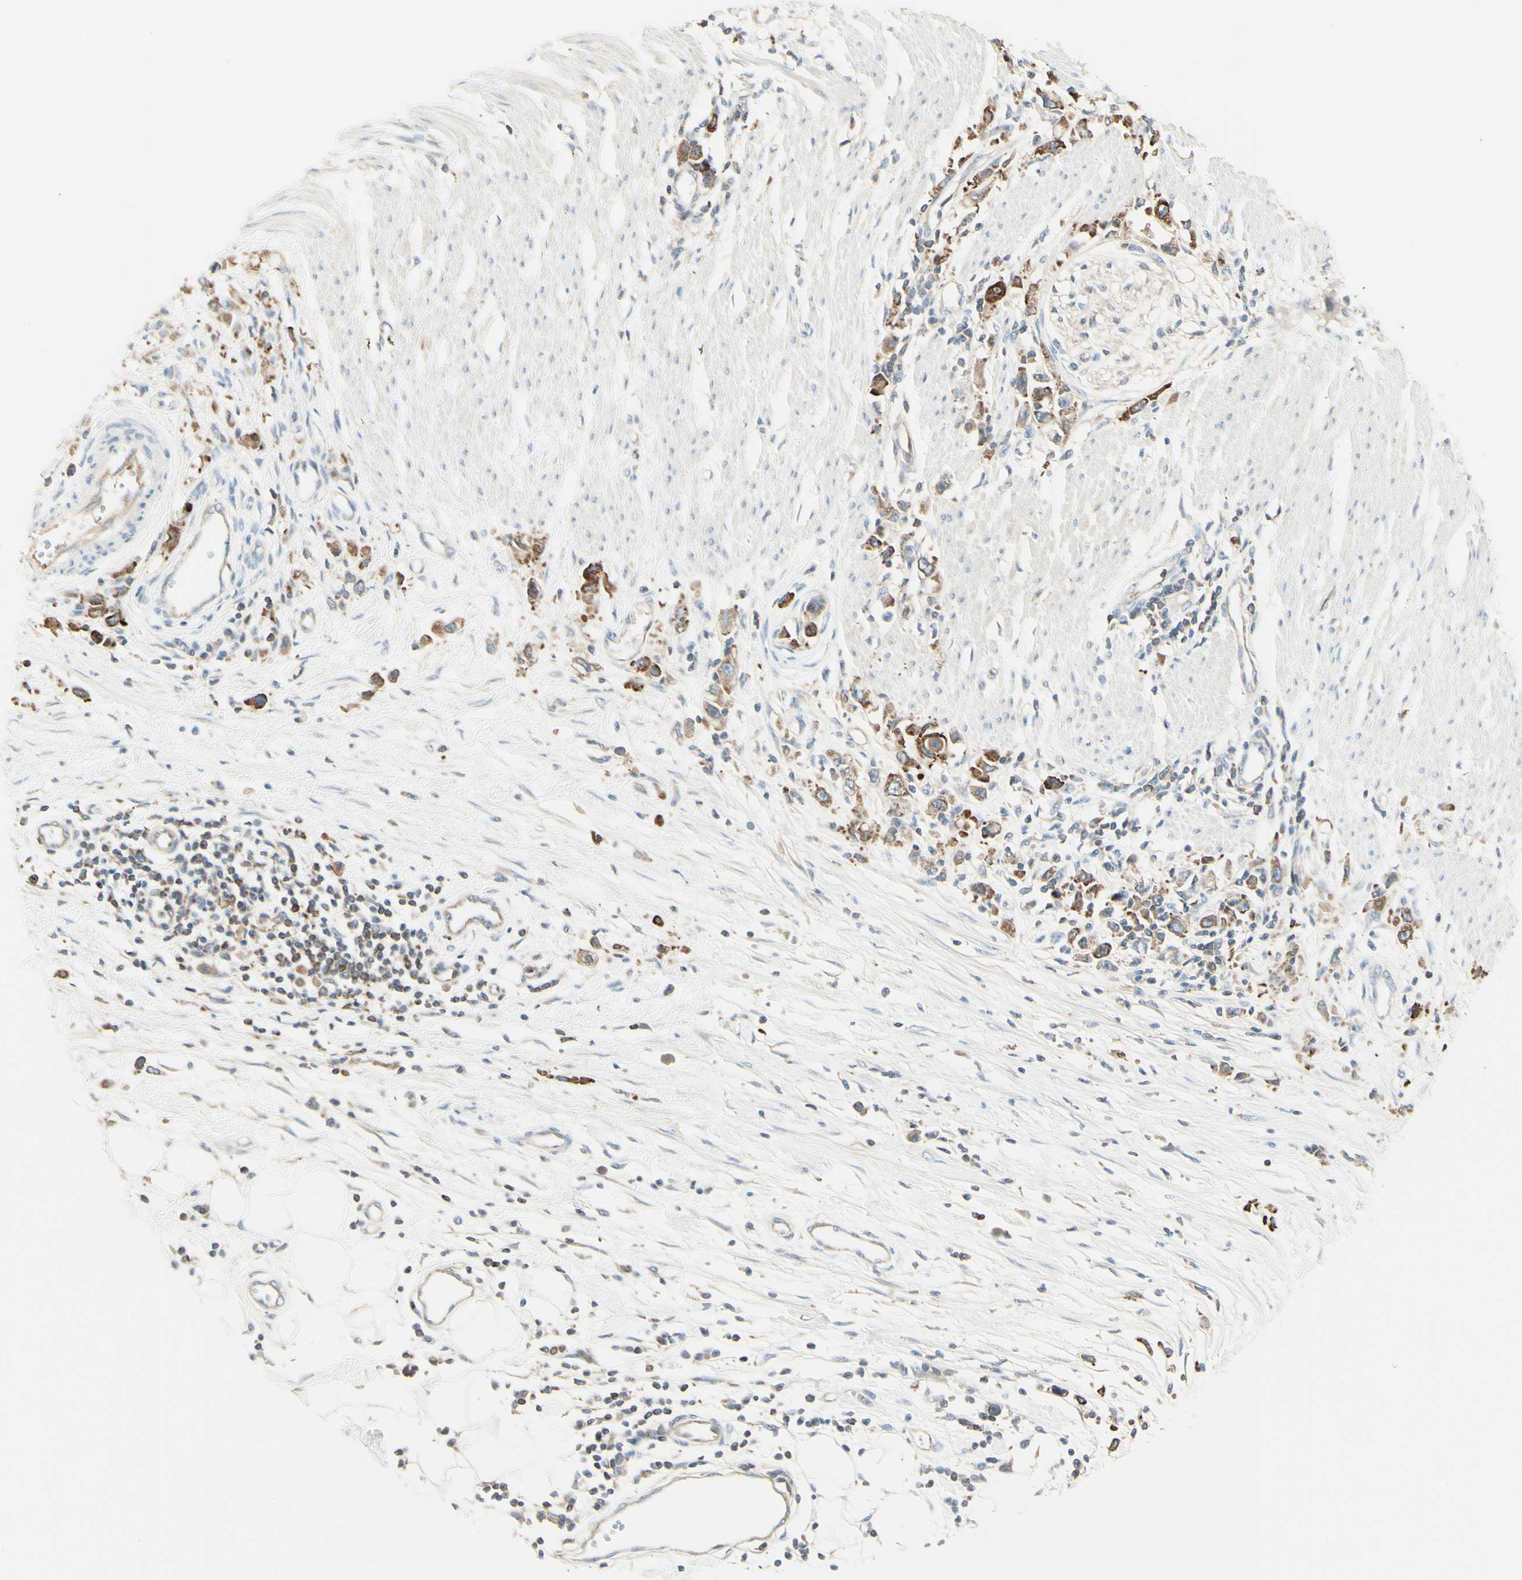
{"staining": {"intensity": "moderate", "quantity": ">75%", "location": "cytoplasmic/membranous"}, "tissue": "stomach cancer", "cell_type": "Tumor cells", "image_type": "cancer", "snomed": [{"axis": "morphology", "description": "Adenocarcinoma, NOS"}, {"axis": "topography", "description": "Stomach"}], "caption": "The photomicrograph displays a brown stain indicating the presence of a protein in the cytoplasmic/membranous of tumor cells in stomach cancer (adenocarcinoma). (DAB (3,3'-diaminobenzidine) = brown stain, brightfield microscopy at high magnification).", "gene": "MTM1", "patient": {"sex": "female", "age": 59}}